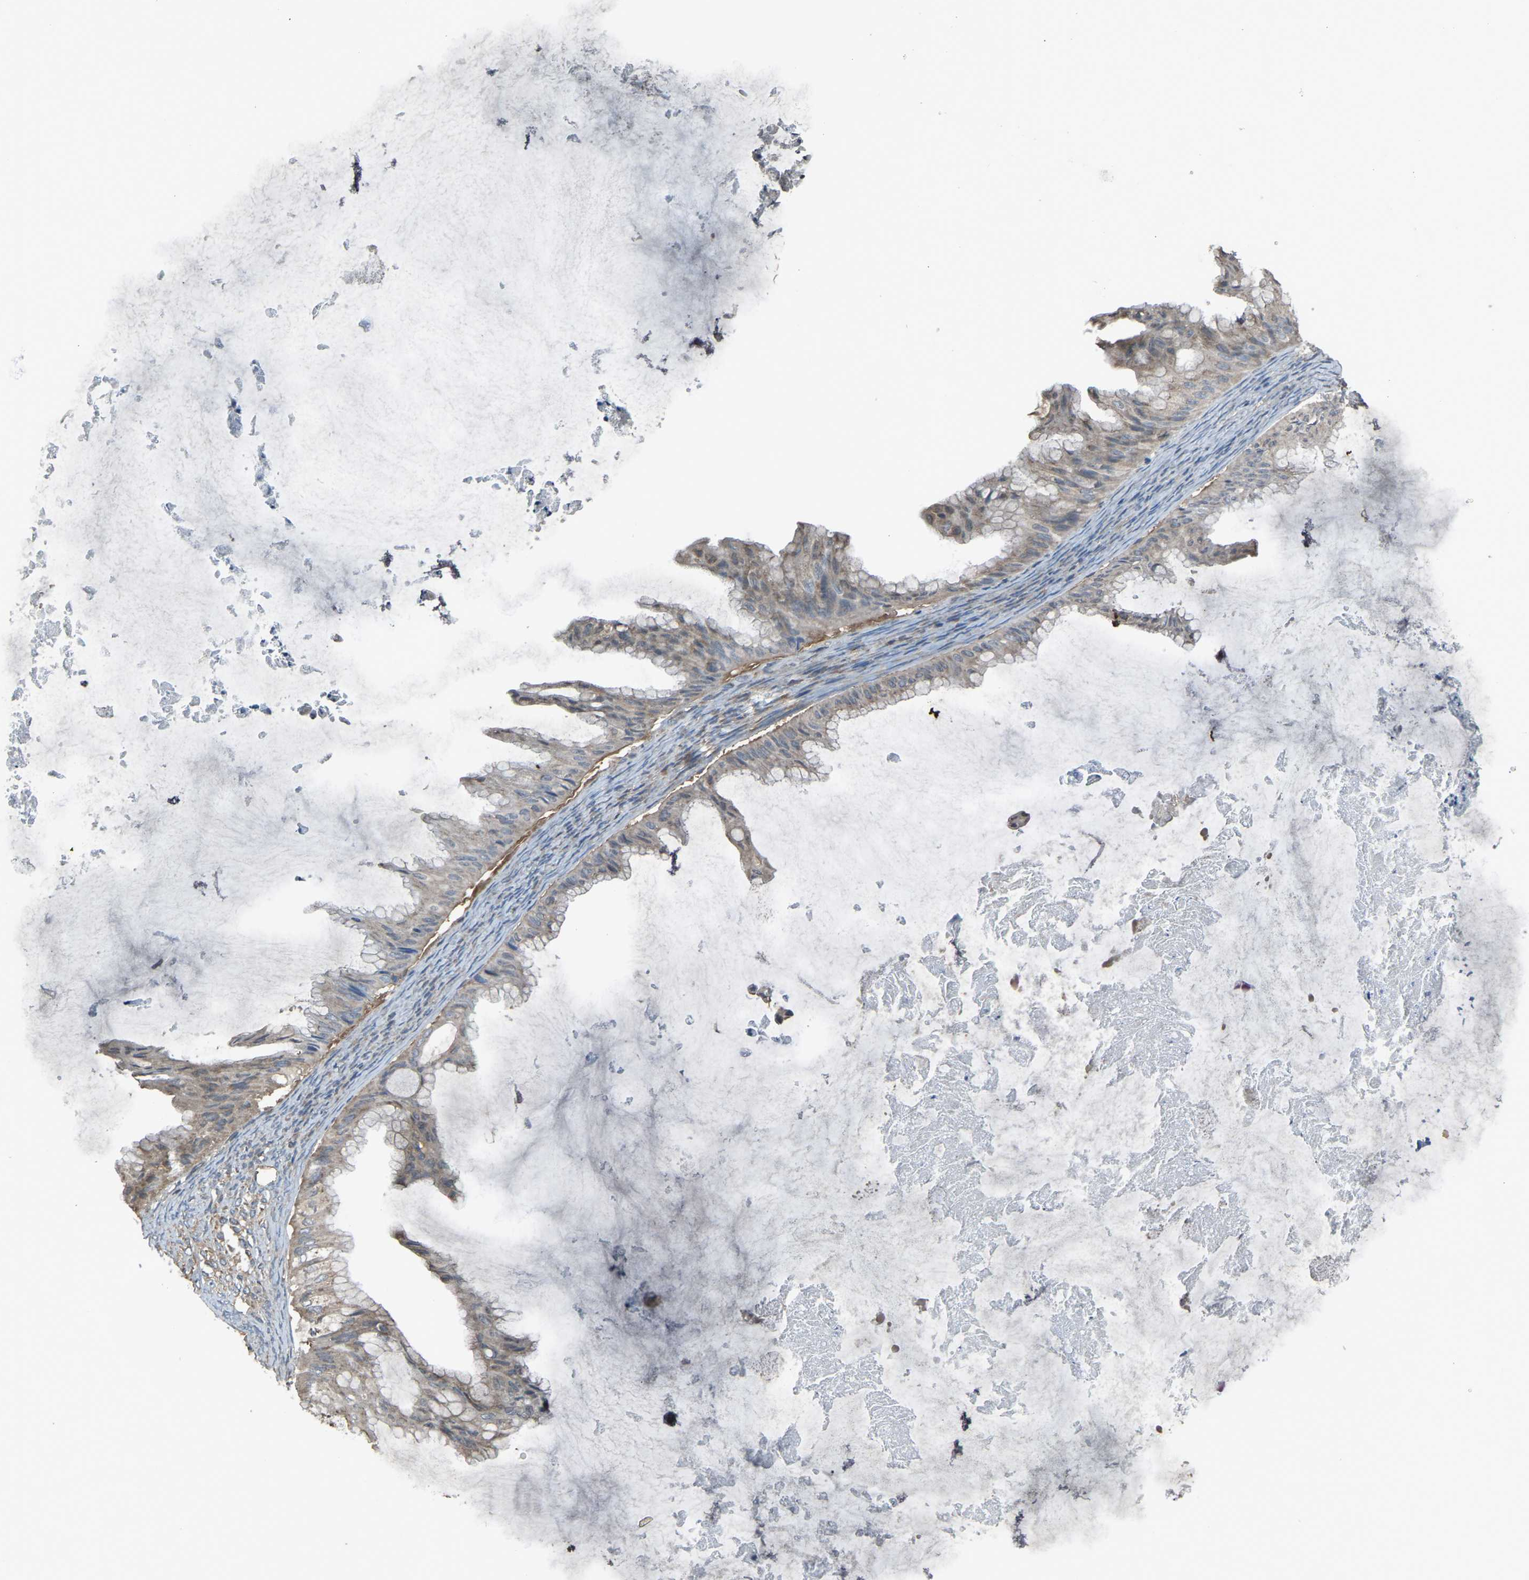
{"staining": {"intensity": "moderate", "quantity": ">75%", "location": "cytoplasmic/membranous"}, "tissue": "ovarian cancer", "cell_type": "Tumor cells", "image_type": "cancer", "snomed": [{"axis": "morphology", "description": "Cystadenocarcinoma, mucinous, NOS"}, {"axis": "topography", "description": "Ovary"}], "caption": "The histopathology image reveals immunohistochemical staining of ovarian cancer (mucinous cystadenocarcinoma). There is moderate cytoplasmic/membranous expression is seen in approximately >75% of tumor cells.", "gene": "AIMP1", "patient": {"sex": "female", "age": 61}}